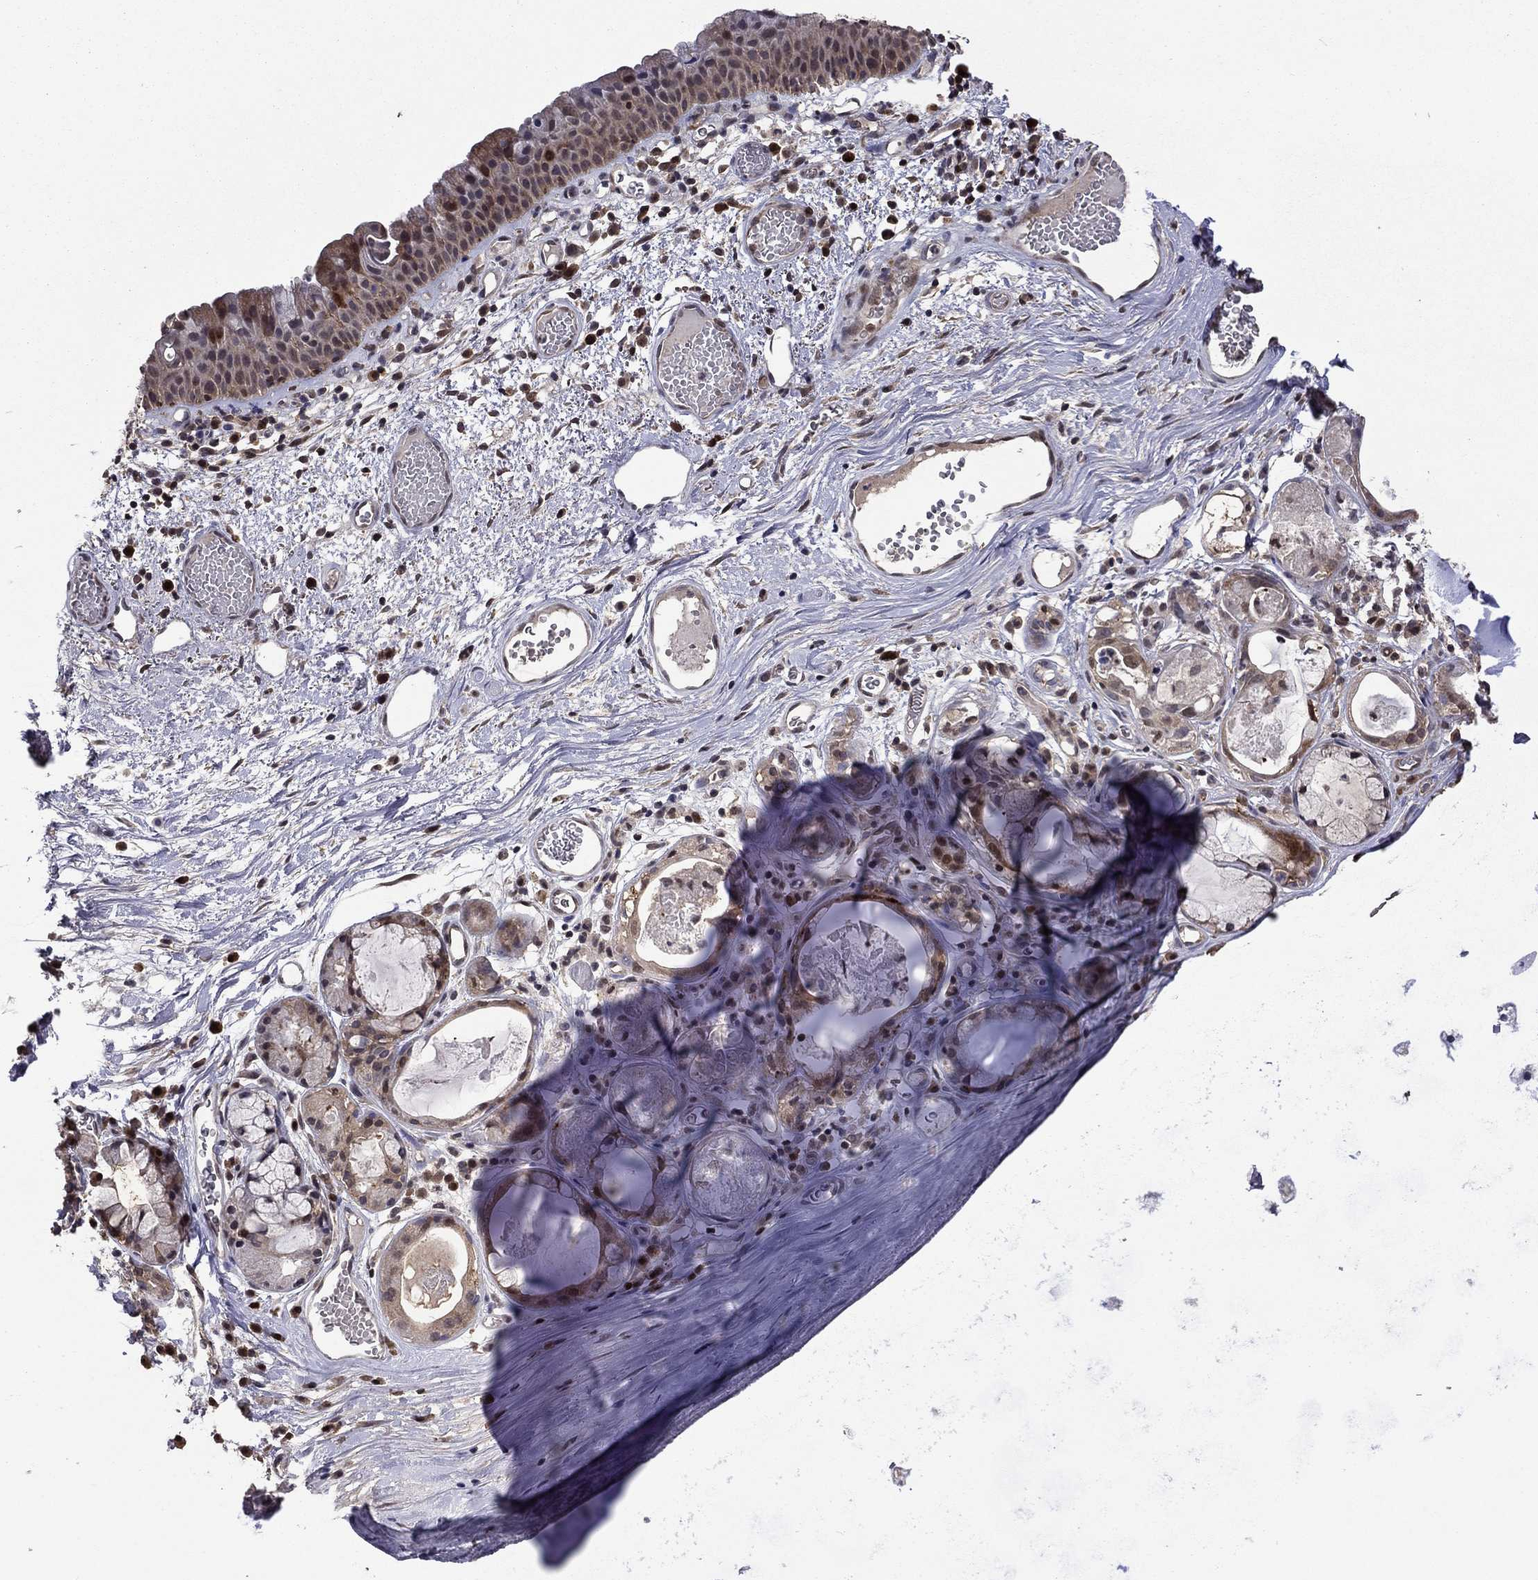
{"staining": {"intensity": "negative", "quantity": "none", "location": "none"}, "tissue": "adipose tissue", "cell_type": "Adipocytes", "image_type": "normal", "snomed": [{"axis": "morphology", "description": "Normal tissue, NOS"}, {"axis": "topography", "description": "Cartilage tissue"}], "caption": "Immunohistochemistry (IHC) histopathology image of benign adipose tissue: human adipose tissue stained with DAB exhibits no significant protein staining in adipocytes.", "gene": "APPBP2", "patient": {"sex": "male", "age": 81}}